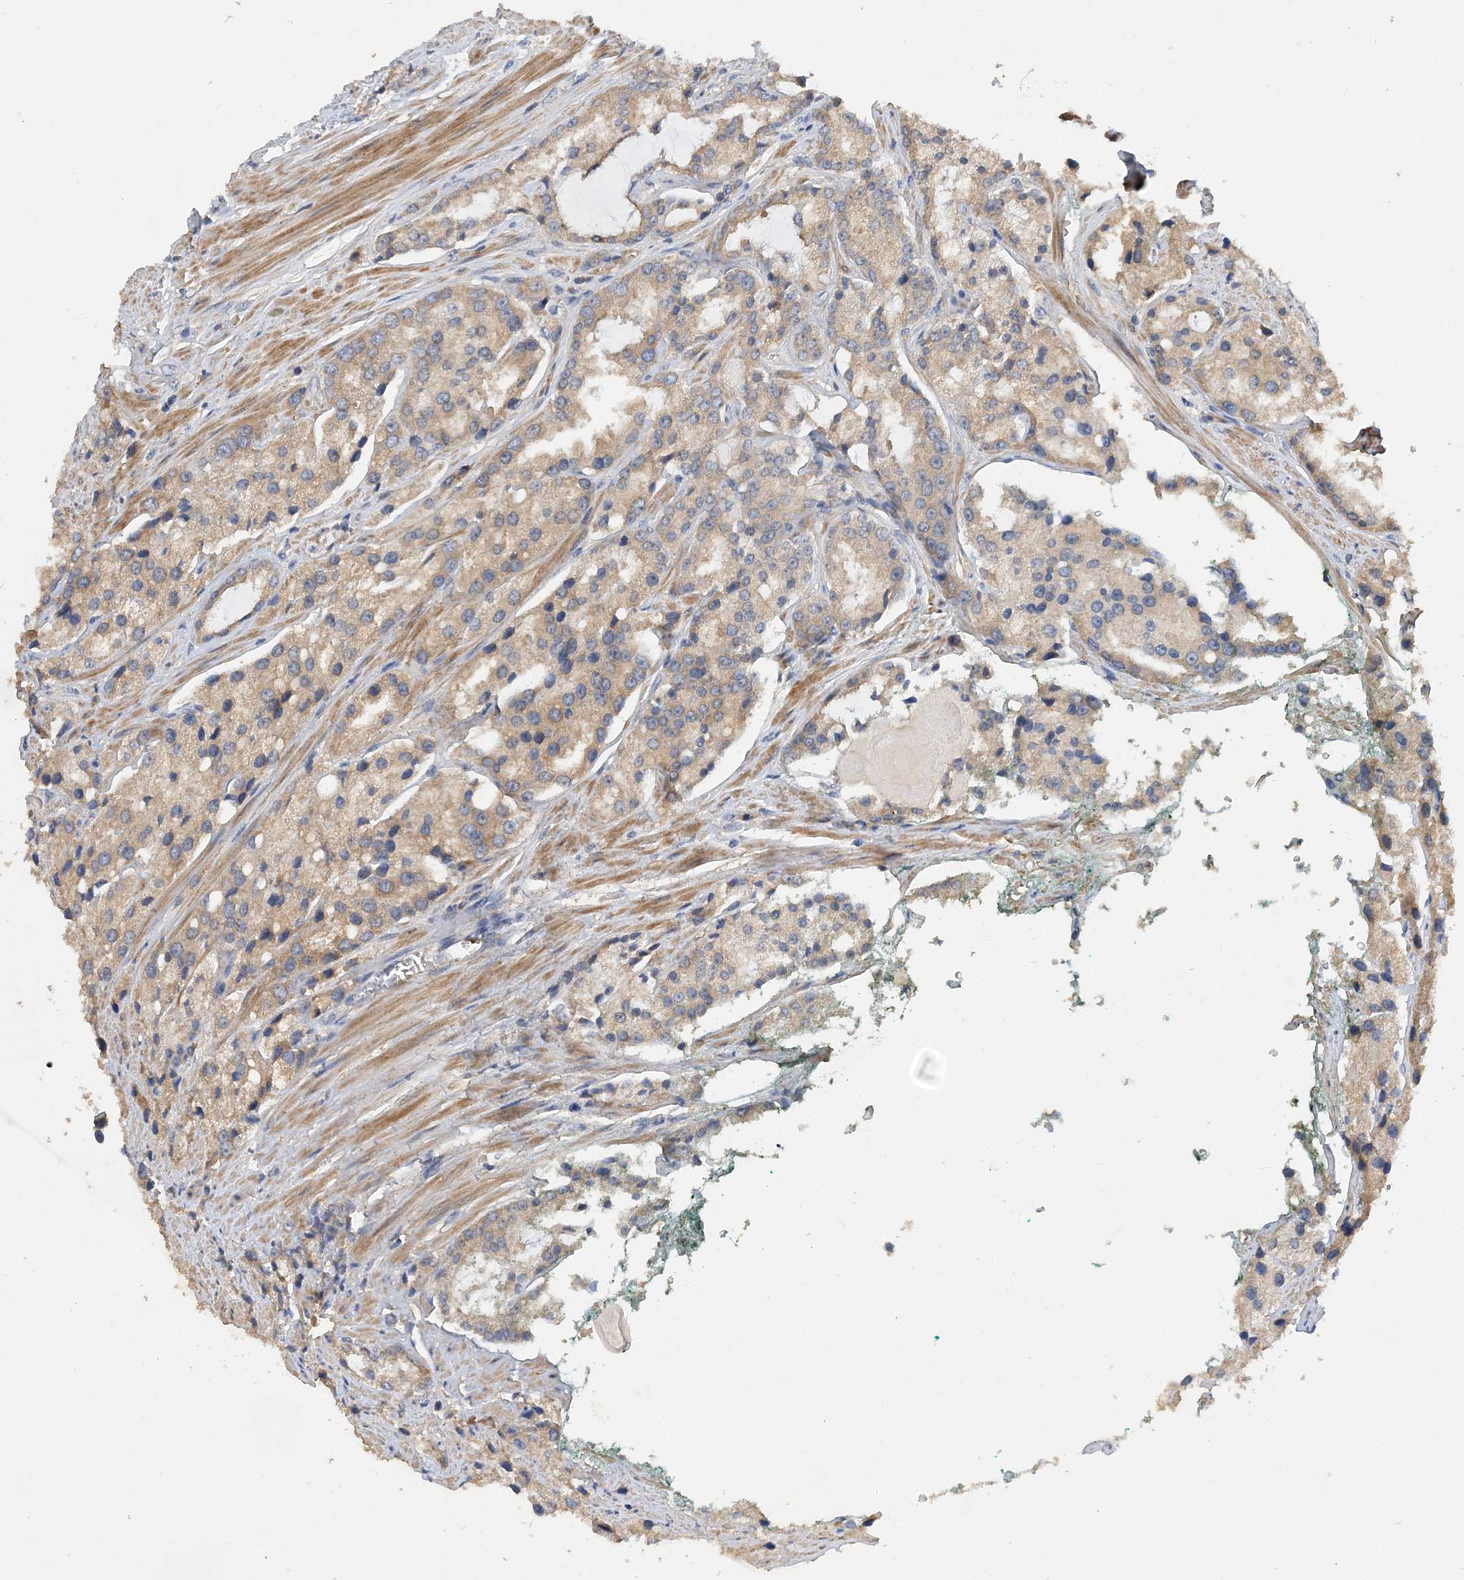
{"staining": {"intensity": "moderate", "quantity": ">75%", "location": "cytoplasmic/membranous"}, "tissue": "prostate cancer", "cell_type": "Tumor cells", "image_type": "cancer", "snomed": [{"axis": "morphology", "description": "Adenocarcinoma, High grade"}, {"axis": "topography", "description": "Prostate"}], "caption": "Immunohistochemistry (IHC) image of human prostate cancer stained for a protein (brown), which exhibits medium levels of moderate cytoplasmic/membranous staining in about >75% of tumor cells.", "gene": "GRINA", "patient": {"sex": "male", "age": 66}}